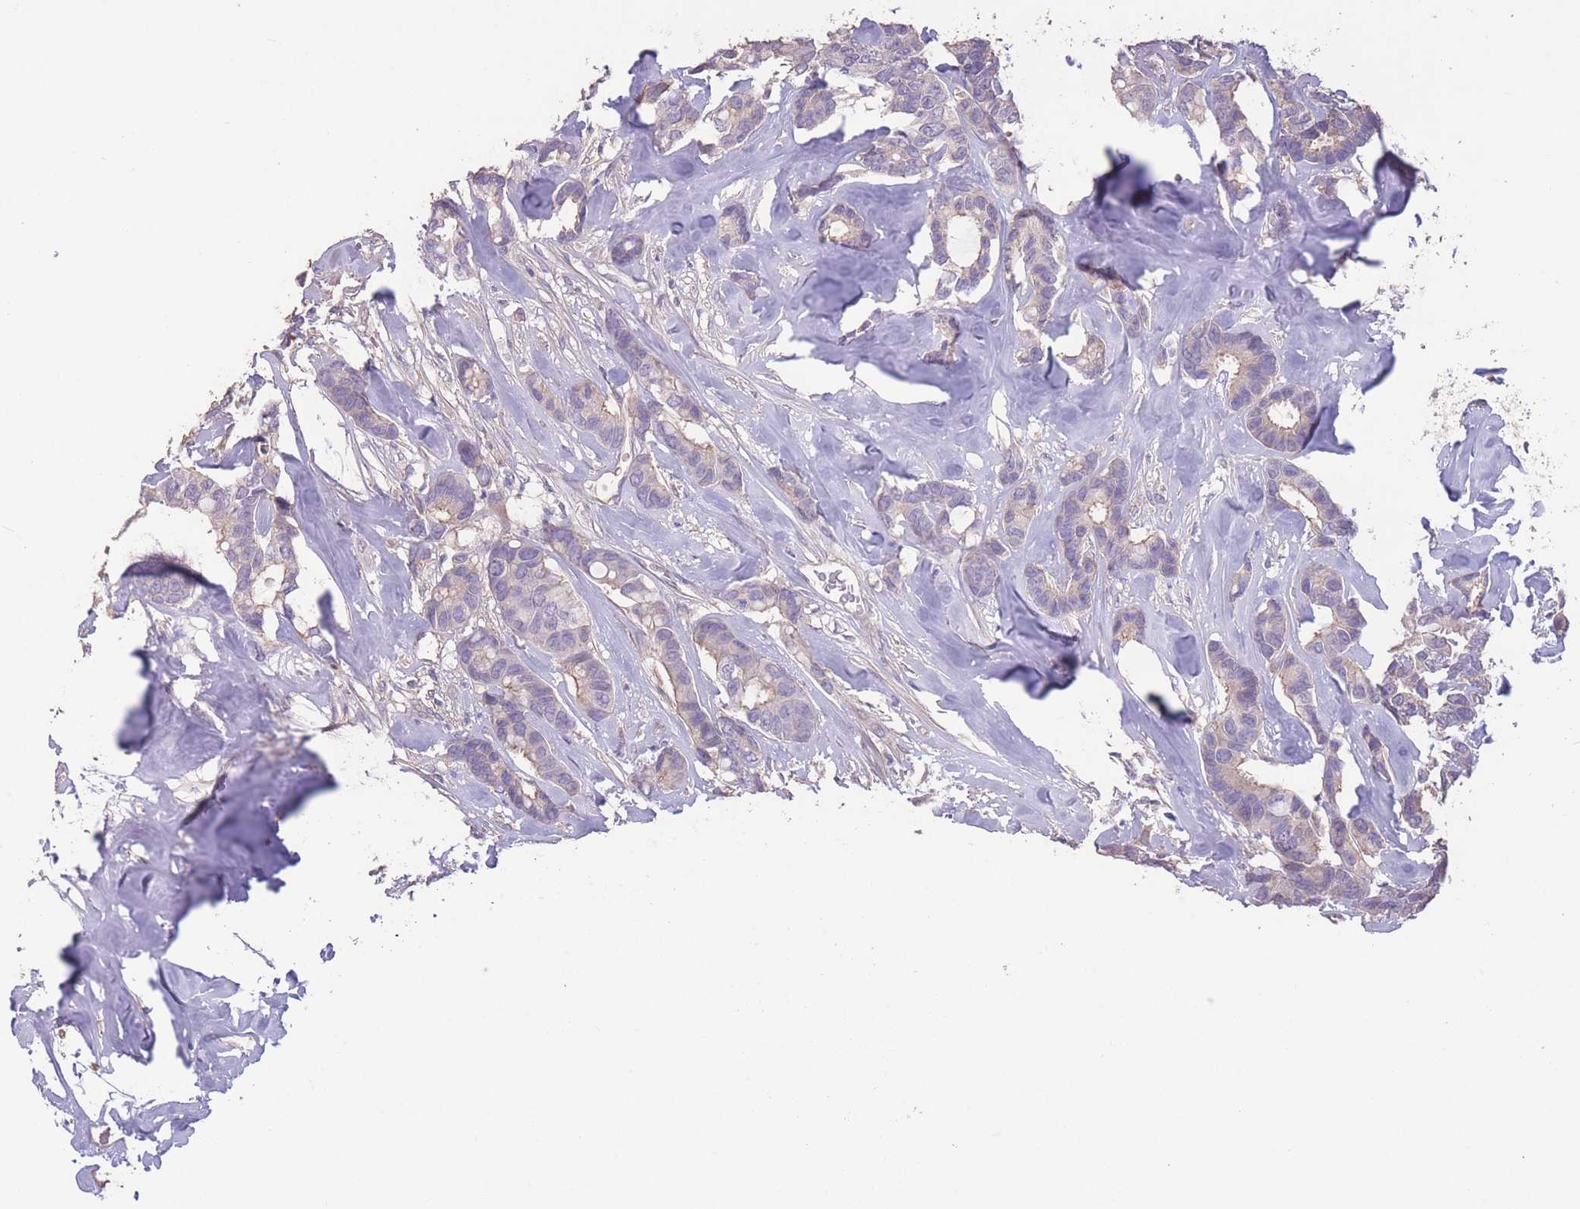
{"staining": {"intensity": "weak", "quantity": "<25%", "location": "cytoplasmic/membranous"}, "tissue": "breast cancer", "cell_type": "Tumor cells", "image_type": "cancer", "snomed": [{"axis": "morphology", "description": "Duct carcinoma"}, {"axis": "topography", "description": "Breast"}], "caption": "Breast cancer (intraductal carcinoma) was stained to show a protein in brown. There is no significant staining in tumor cells.", "gene": "RSPH10B", "patient": {"sex": "female", "age": 87}}